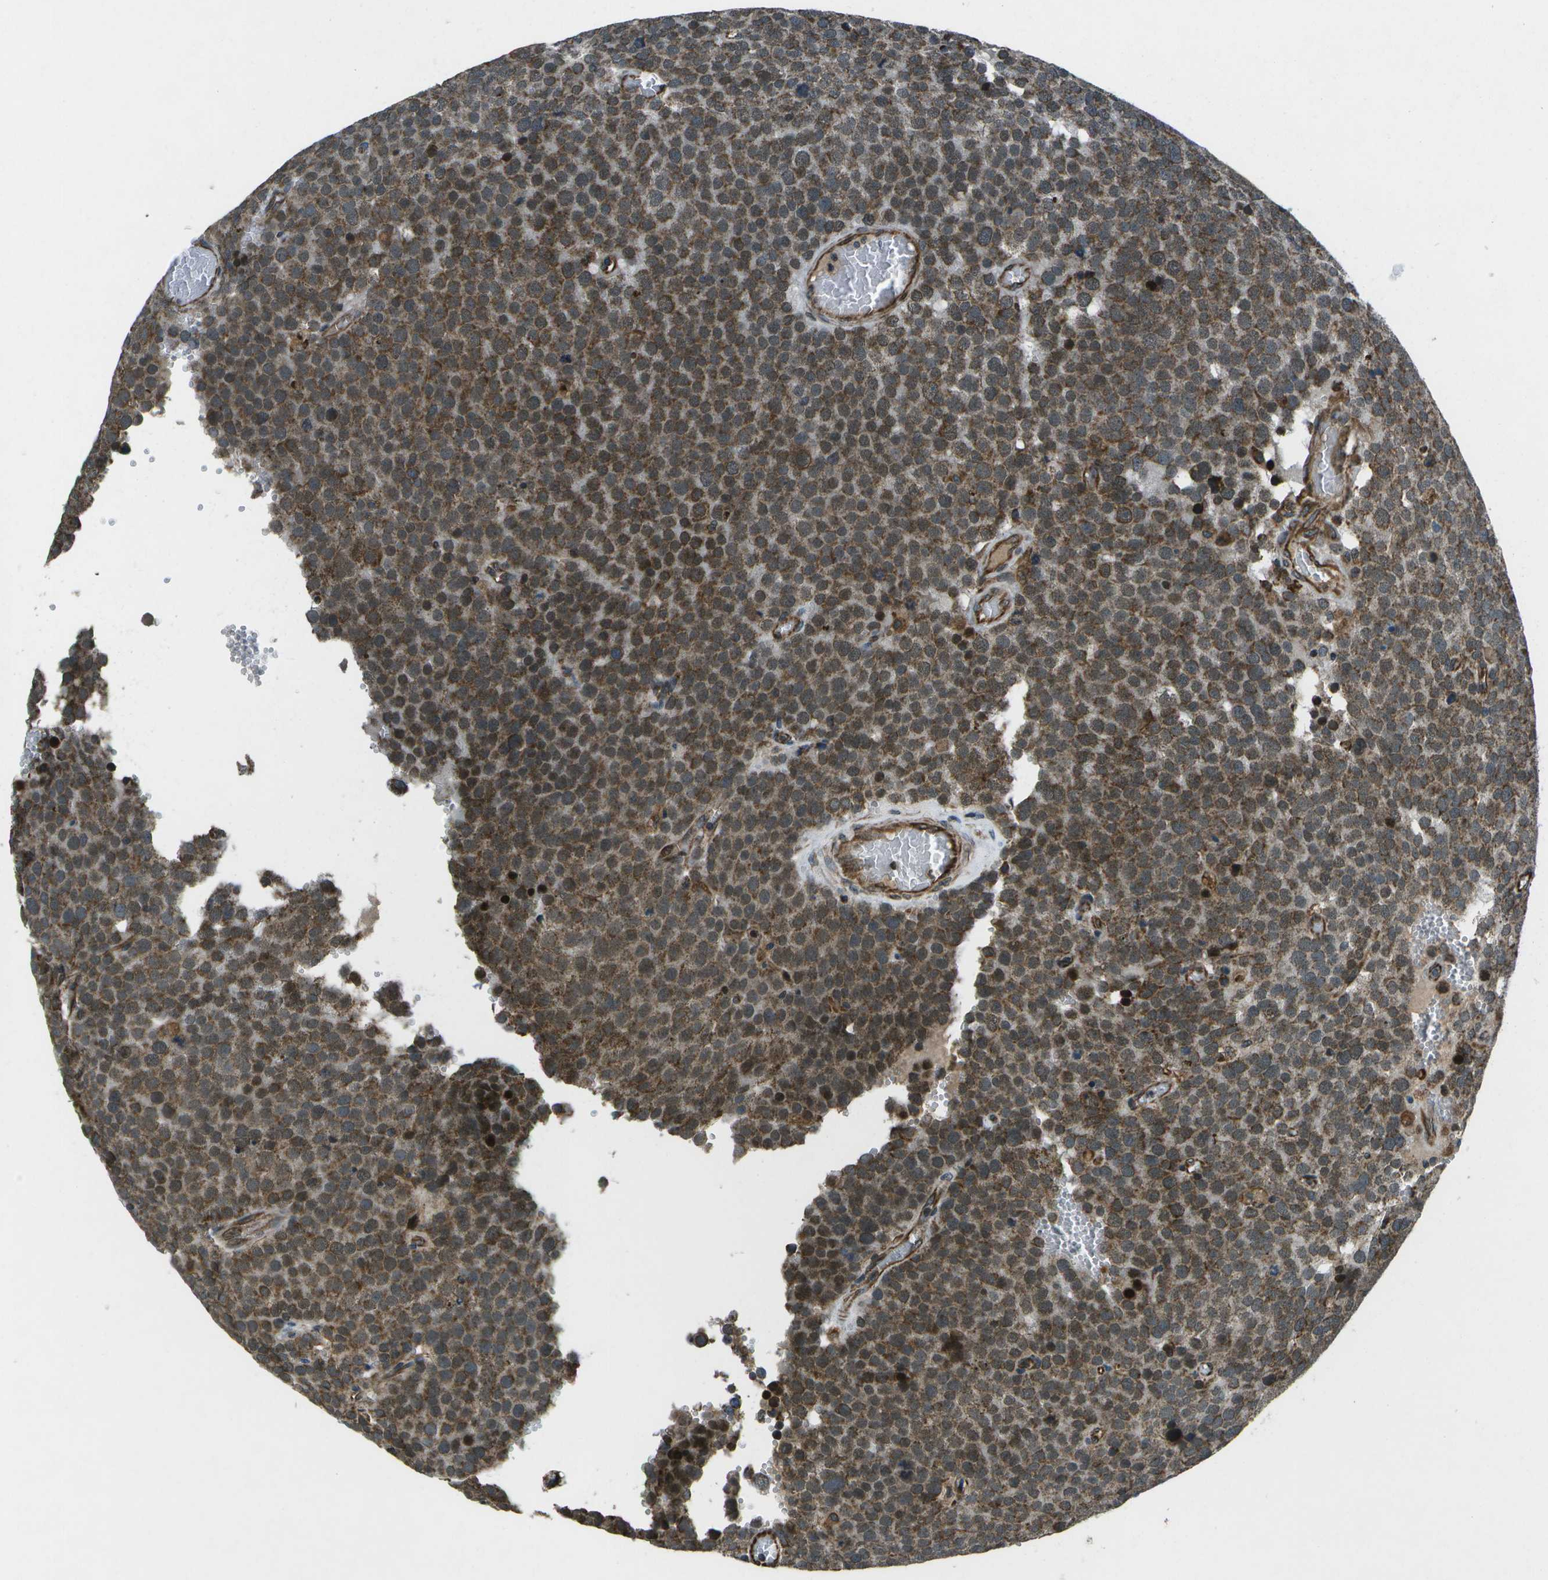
{"staining": {"intensity": "moderate", "quantity": ">75%", "location": "cytoplasmic/membranous"}, "tissue": "testis cancer", "cell_type": "Tumor cells", "image_type": "cancer", "snomed": [{"axis": "morphology", "description": "Normal tissue, NOS"}, {"axis": "morphology", "description": "Seminoma, NOS"}, {"axis": "topography", "description": "Testis"}], "caption": "Immunohistochemical staining of testis cancer exhibits medium levels of moderate cytoplasmic/membranous protein staining in approximately >75% of tumor cells.", "gene": "EIF2AK1", "patient": {"sex": "male", "age": 71}}